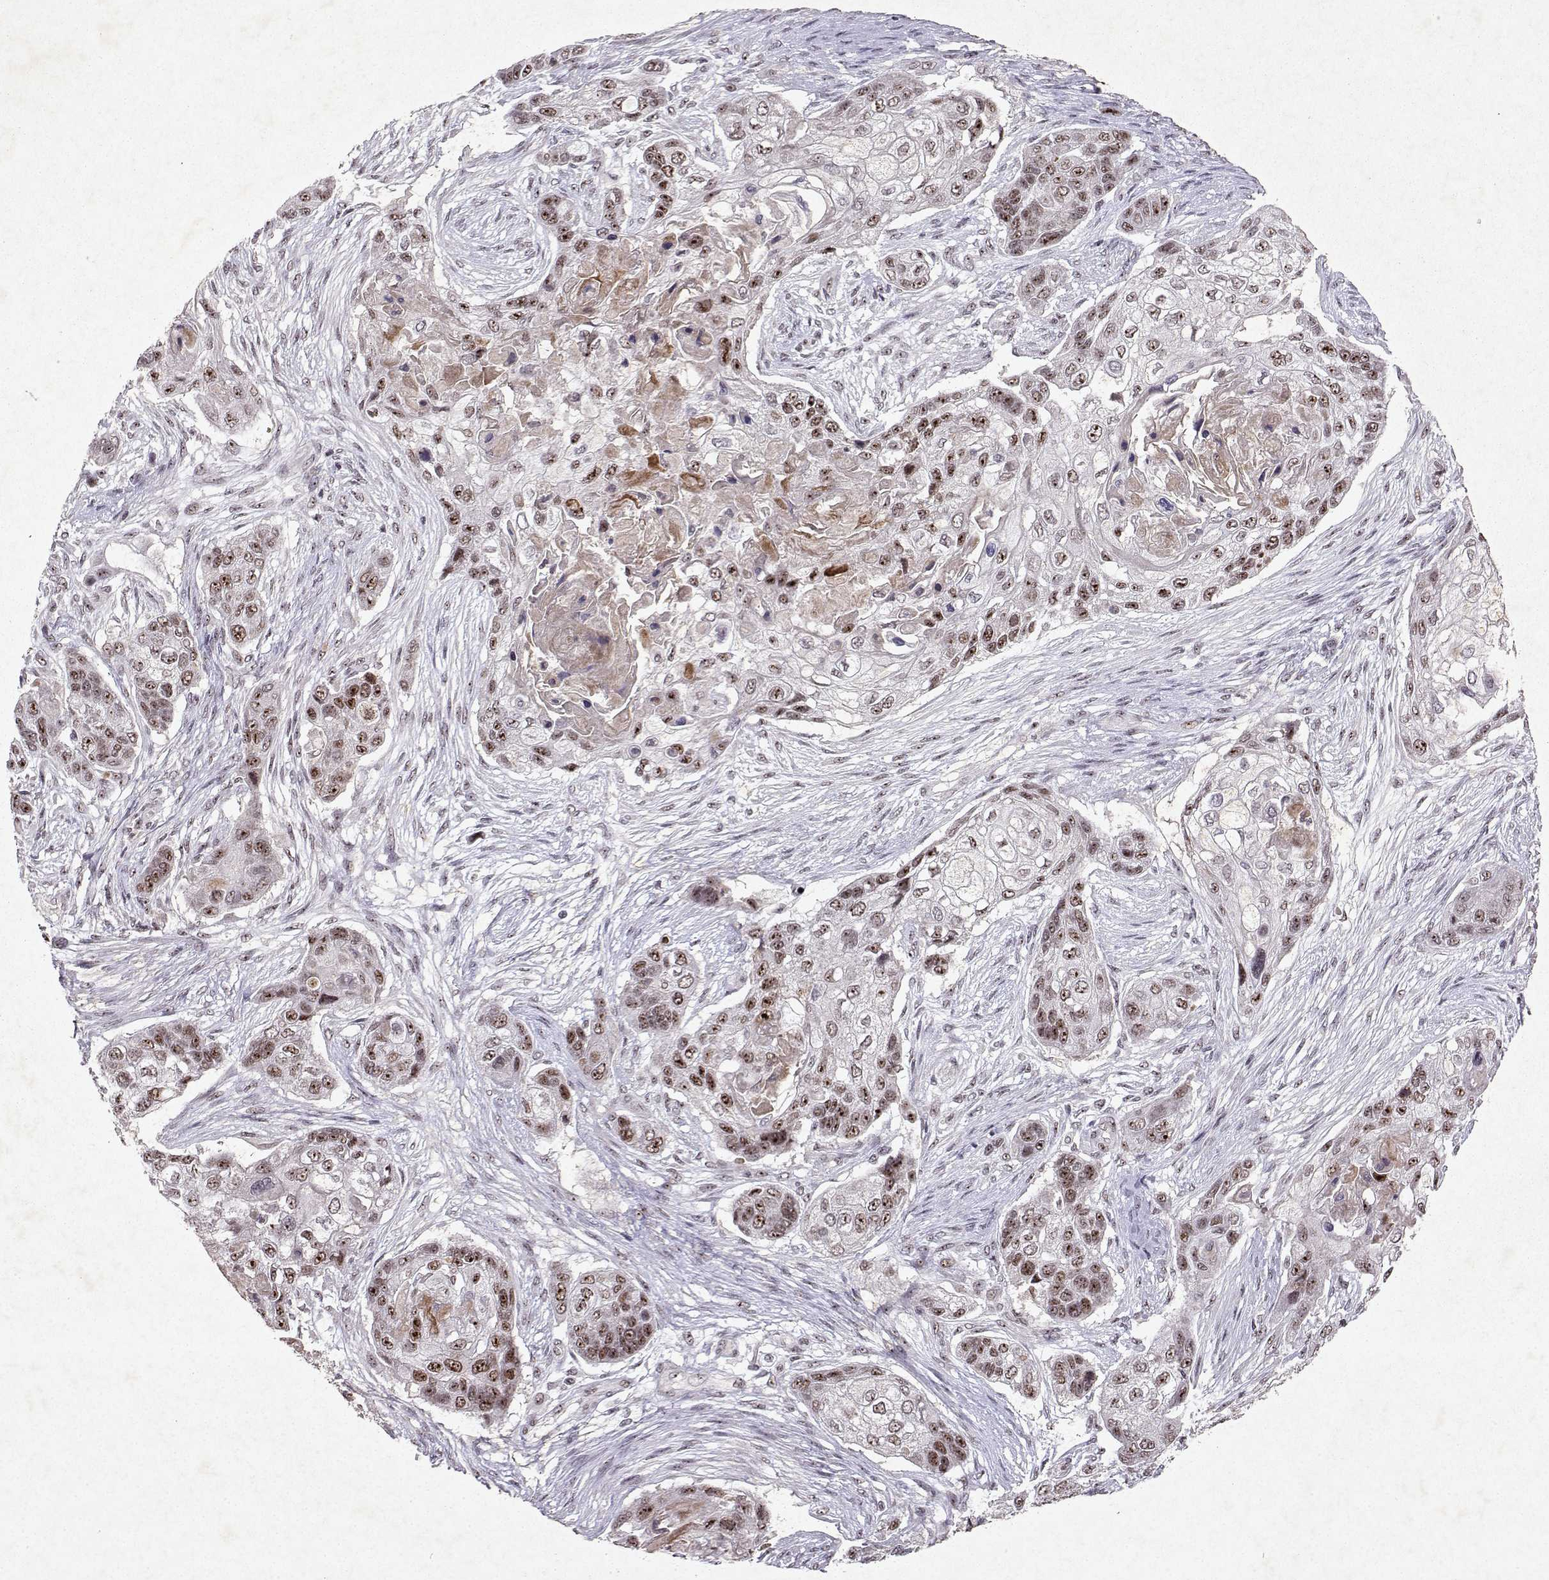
{"staining": {"intensity": "moderate", "quantity": ">75%", "location": "nuclear"}, "tissue": "lung cancer", "cell_type": "Tumor cells", "image_type": "cancer", "snomed": [{"axis": "morphology", "description": "Squamous cell carcinoma, NOS"}, {"axis": "topography", "description": "Lung"}], "caption": "Squamous cell carcinoma (lung) tissue demonstrates moderate nuclear positivity in approximately >75% of tumor cells, visualized by immunohistochemistry.", "gene": "DDX56", "patient": {"sex": "male", "age": 69}}